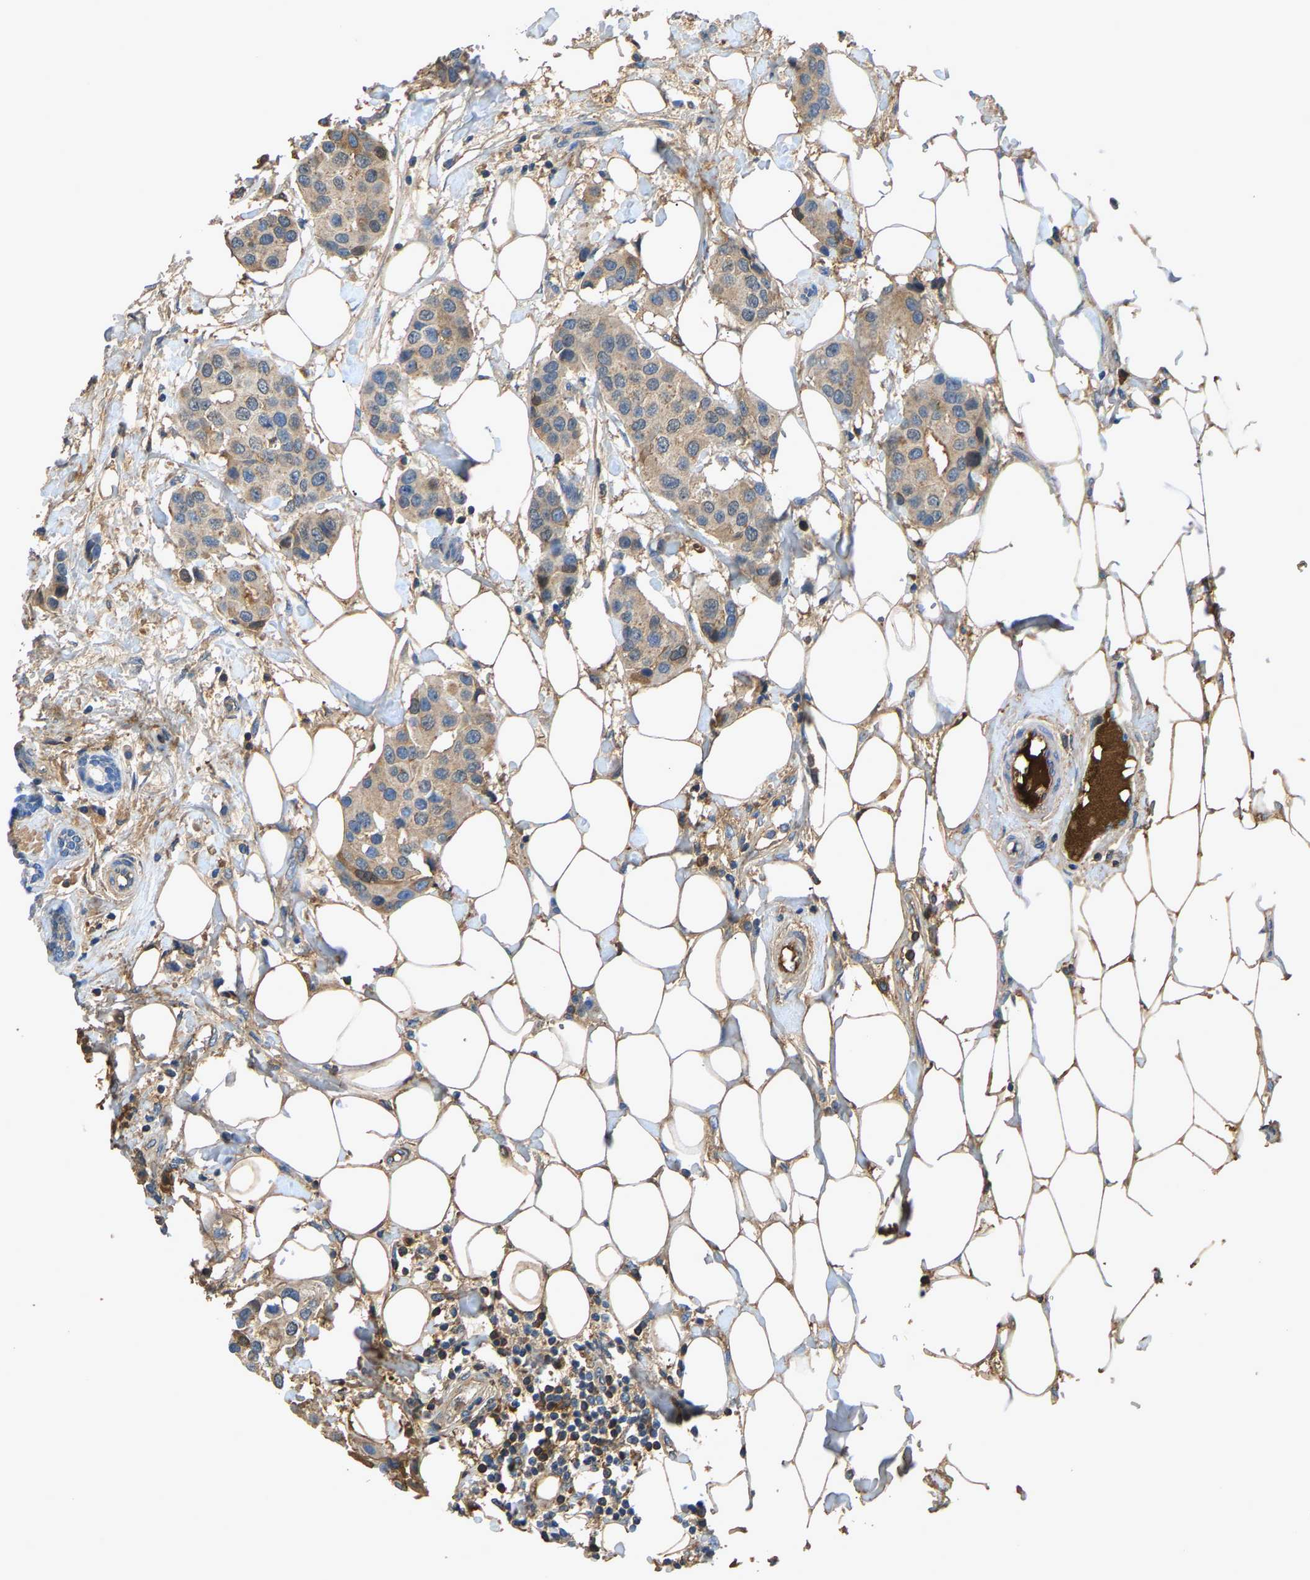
{"staining": {"intensity": "moderate", "quantity": ">75%", "location": "cytoplasmic/membranous"}, "tissue": "breast cancer", "cell_type": "Tumor cells", "image_type": "cancer", "snomed": [{"axis": "morphology", "description": "Normal tissue, NOS"}, {"axis": "morphology", "description": "Duct carcinoma"}, {"axis": "topography", "description": "Breast"}], "caption": "Immunohistochemistry histopathology image of neoplastic tissue: human breast cancer stained using immunohistochemistry reveals medium levels of moderate protein expression localized specifically in the cytoplasmic/membranous of tumor cells, appearing as a cytoplasmic/membranous brown color.", "gene": "STC1", "patient": {"sex": "female", "age": 39}}